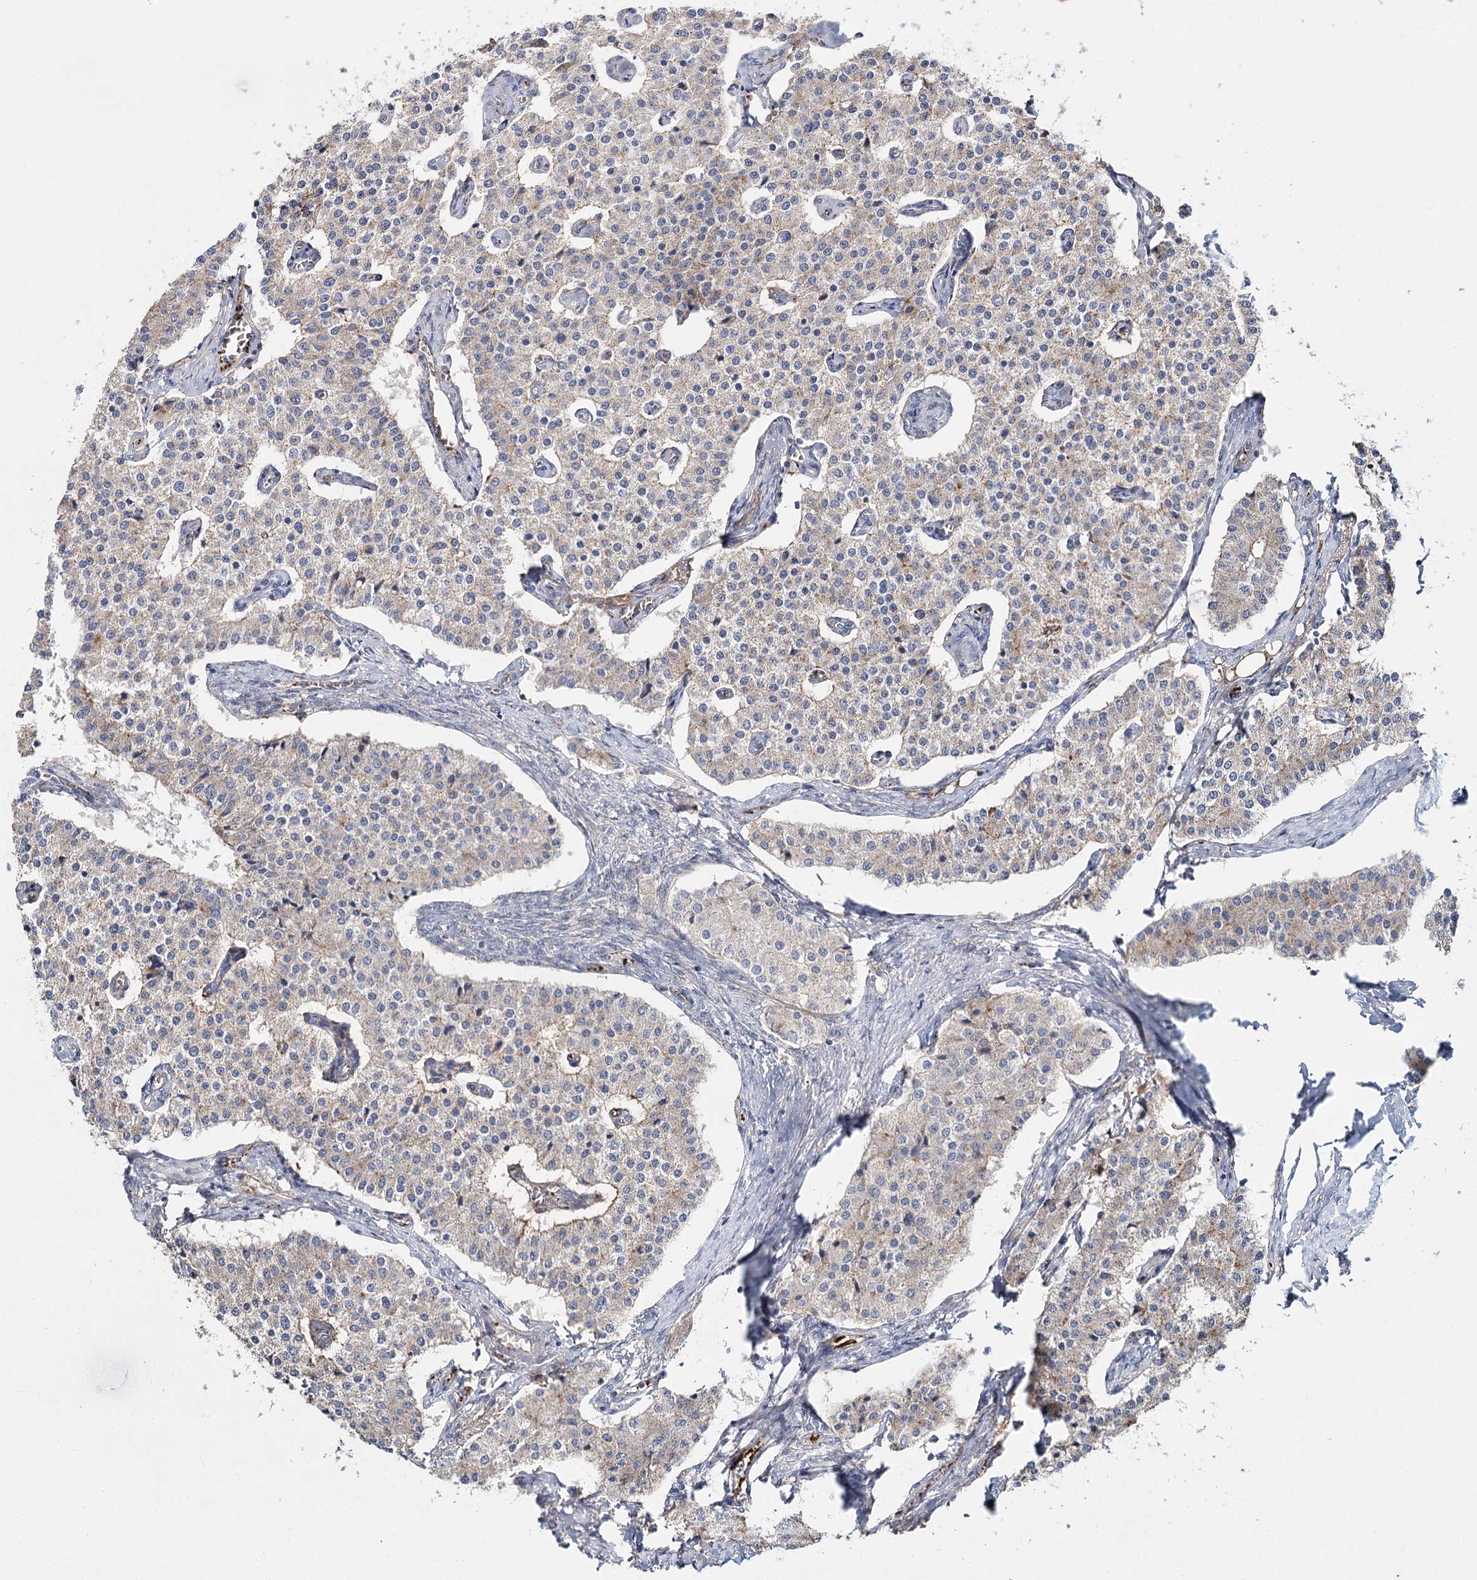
{"staining": {"intensity": "weak", "quantity": ">75%", "location": "cytoplasmic/membranous"}, "tissue": "carcinoid", "cell_type": "Tumor cells", "image_type": "cancer", "snomed": [{"axis": "morphology", "description": "Carcinoid, malignant, NOS"}, {"axis": "topography", "description": "Colon"}], "caption": "This micrograph demonstrates malignant carcinoid stained with IHC to label a protein in brown. The cytoplasmic/membranous of tumor cells show weak positivity for the protein. Nuclei are counter-stained blue.", "gene": "ALKBH8", "patient": {"sex": "female", "age": 52}}